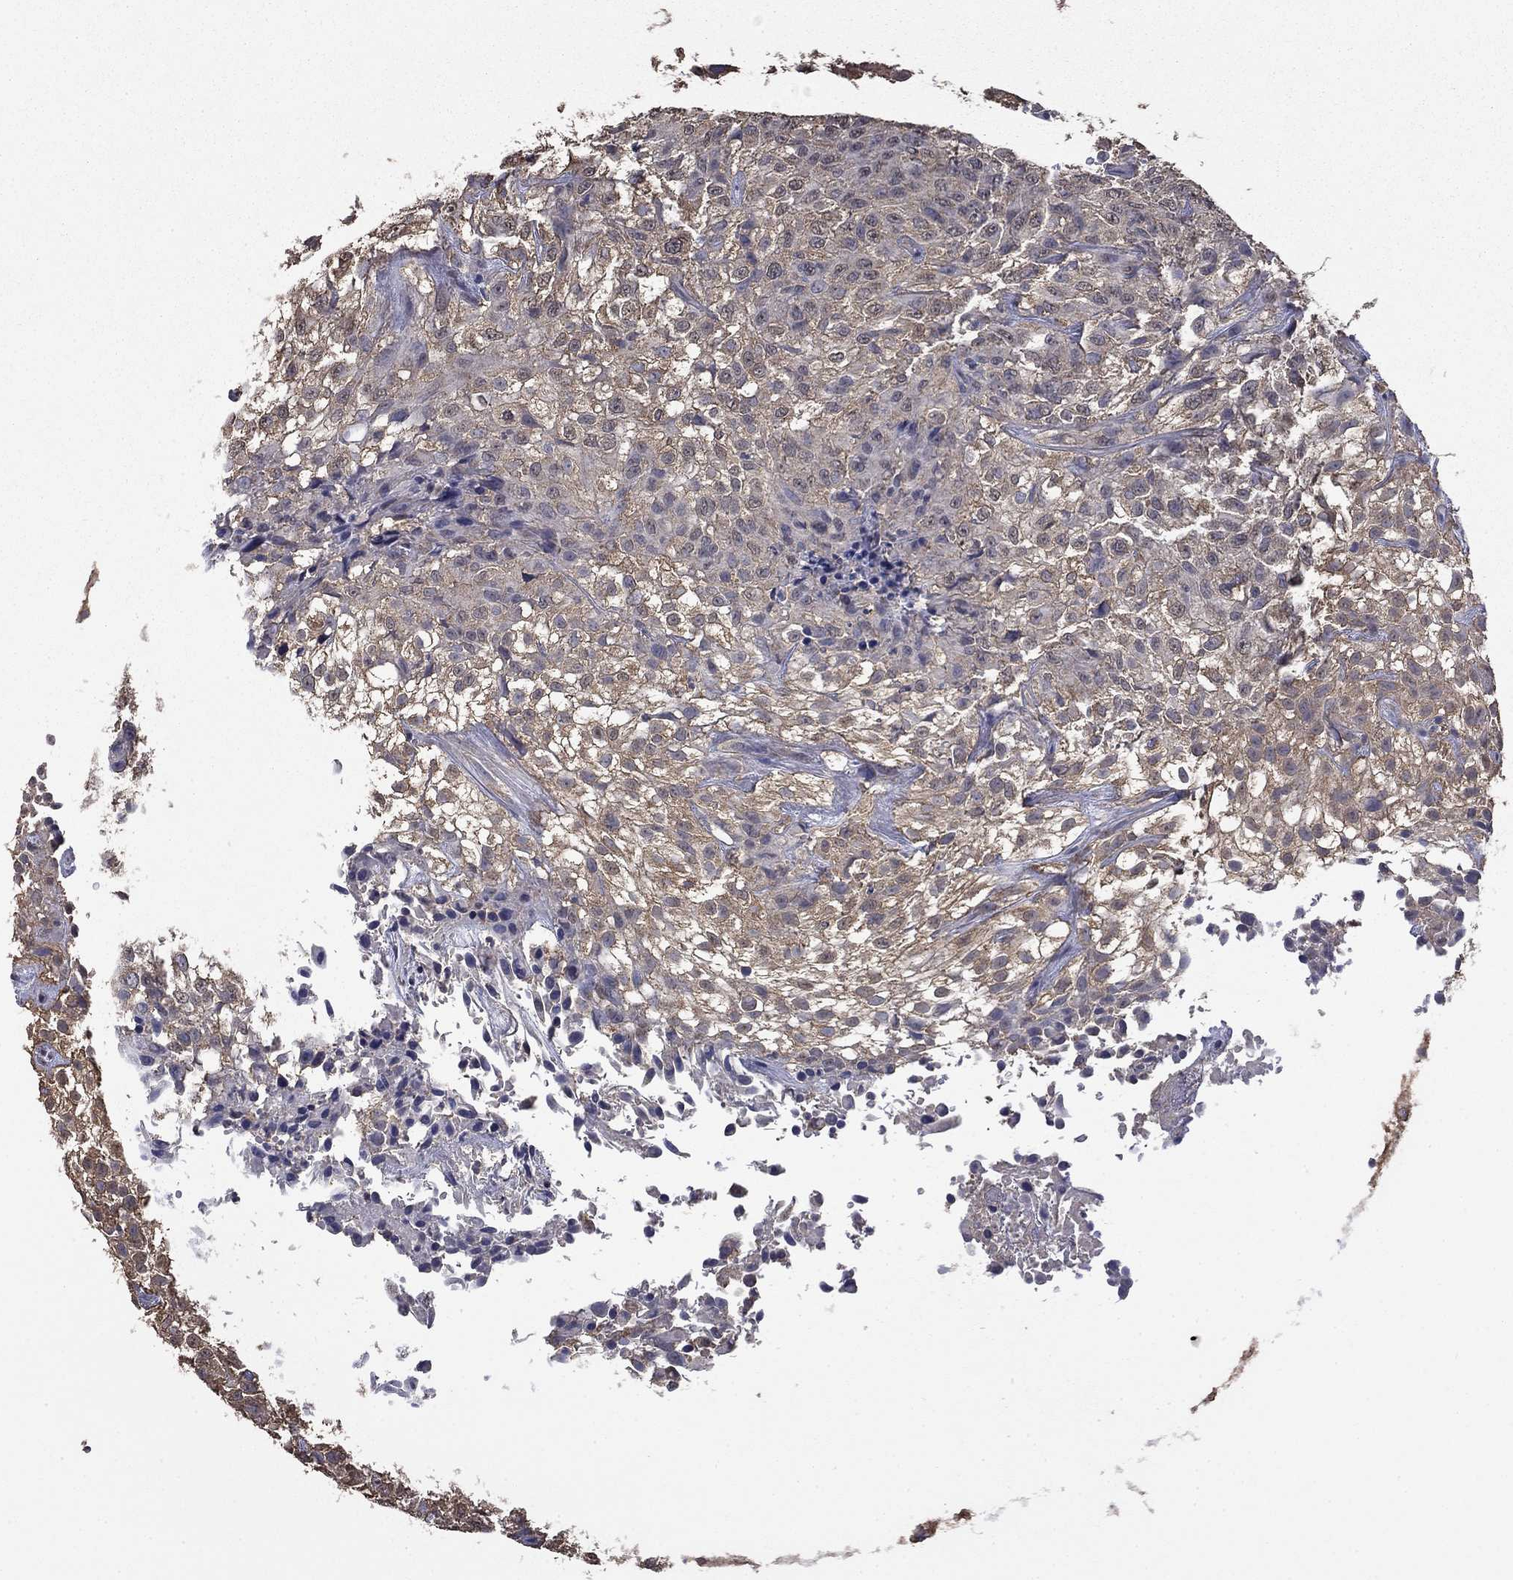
{"staining": {"intensity": "negative", "quantity": "none", "location": "none"}, "tissue": "urothelial cancer", "cell_type": "Tumor cells", "image_type": "cancer", "snomed": [{"axis": "morphology", "description": "Urothelial carcinoma, High grade"}, {"axis": "topography", "description": "Urinary bladder"}], "caption": "Immunohistochemistry photomicrograph of human urothelial cancer stained for a protein (brown), which reveals no staining in tumor cells.", "gene": "MFAP3L", "patient": {"sex": "male", "age": 56}}